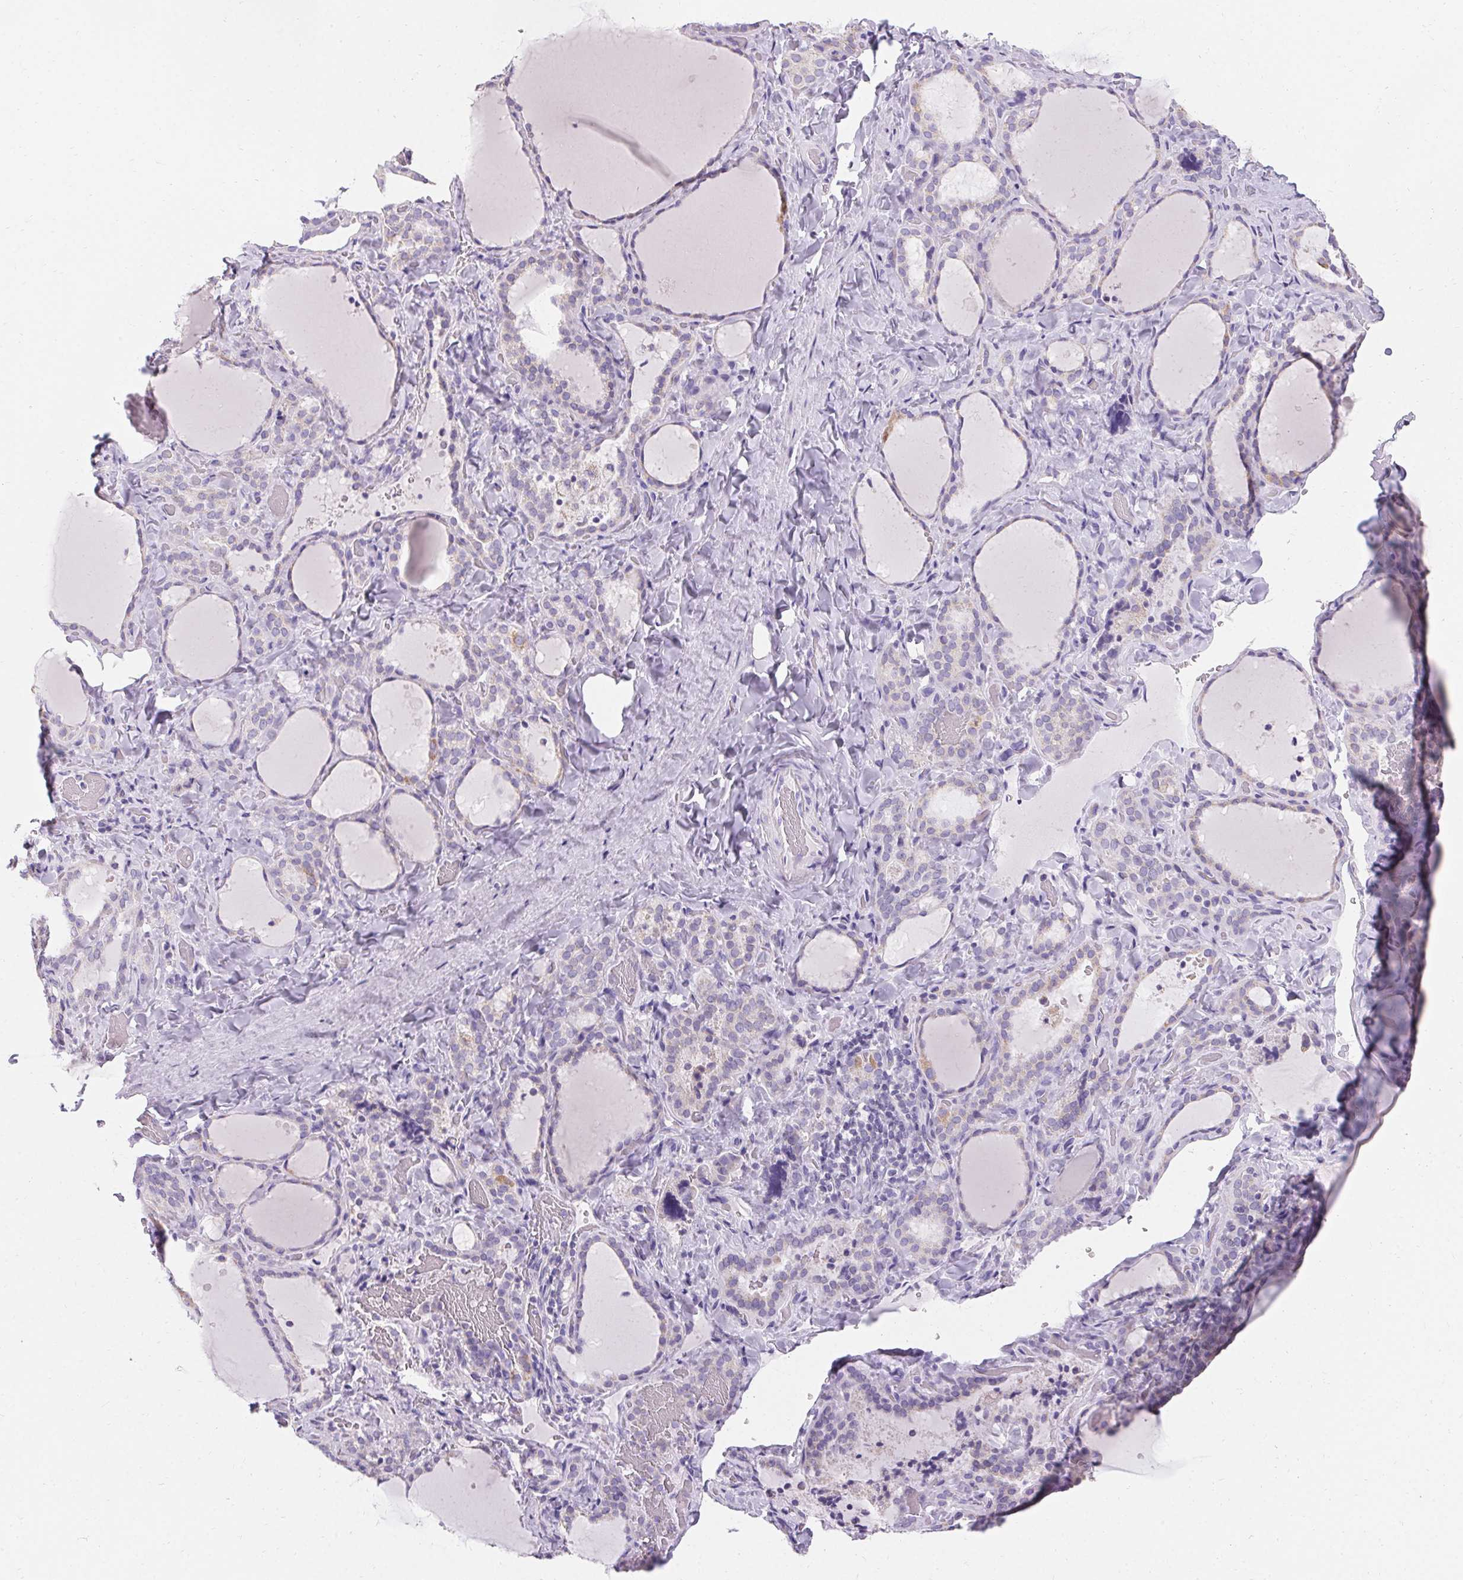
{"staining": {"intensity": "weak", "quantity": "<25%", "location": "cytoplasmic/membranous"}, "tissue": "thyroid gland", "cell_type": "Glandular cells", "image_type": "normal", "snomed": [{"axis": "morphology", "description": "Normal tissue, NOS"}, {"axis": "topography", "description": "Thyroid gland"}], "caption": "Histopathology image shows no significant protein positivity in glandular cells of unremarkable thyroid gland.", "gene": "ASGR2", "patient": {"sex": "female", "age": 22}}